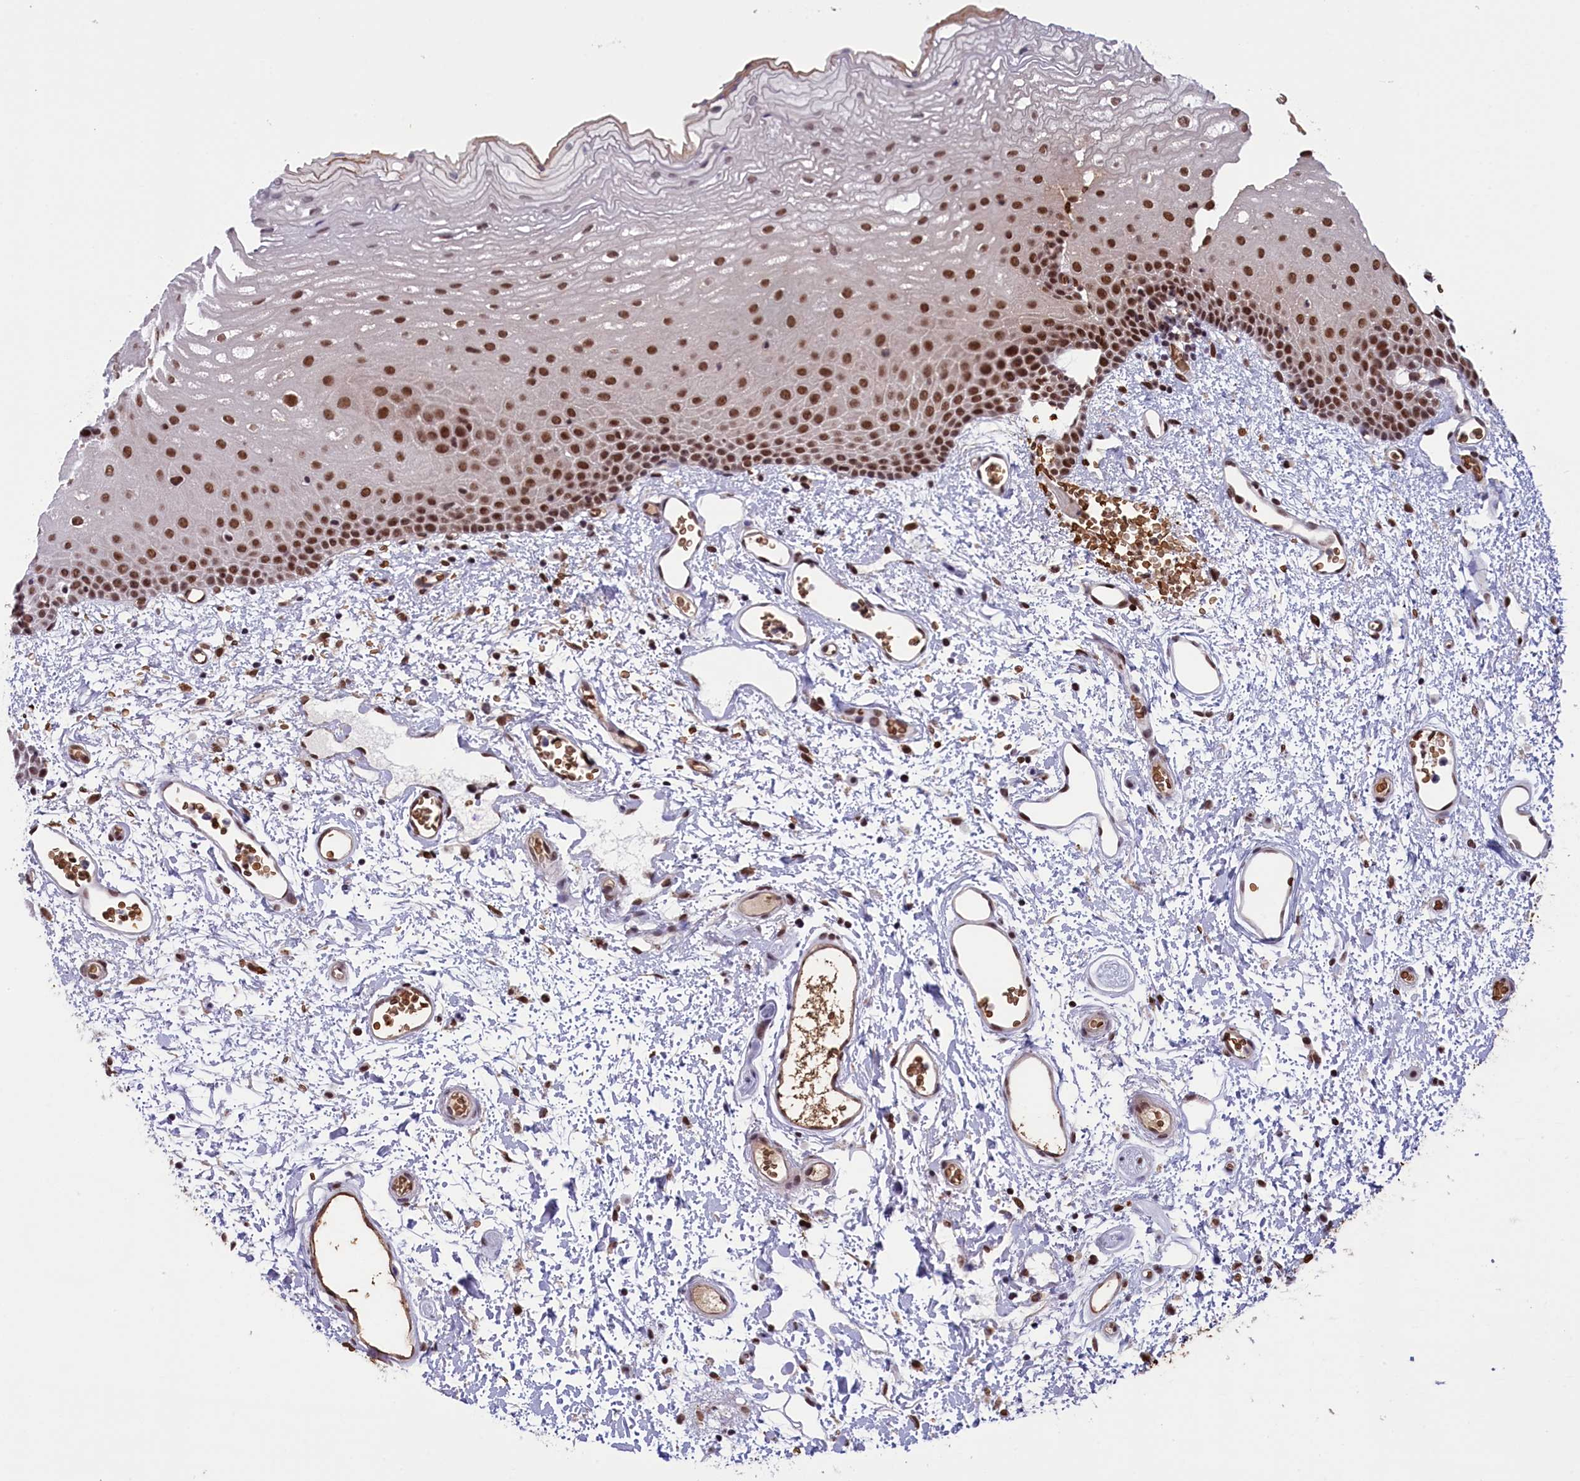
{"staining": {"intensity": "strong", "quantity": "25%-75%", "location": "nuclear"}, "tissue": "oral mucosa", "cell_type": "Squamous epithelial cells", "image_type": "normal", "snomed": [{"axis": "morphology", "description": "Normal tissue, NOS"}, {"axis": "topography", "description": "Oral tissue"}], "caption": "Immunohistochemical staining of benign oral mucosa demonstrates high levels of strong nuclear expression in about 25%-75% of squamous epithelial cells. Ihc stains the protein in brown and the nuclei are stained blue.", "gene": "MPHOSPH8", "patient": {"sex": "female", "age": 70}}